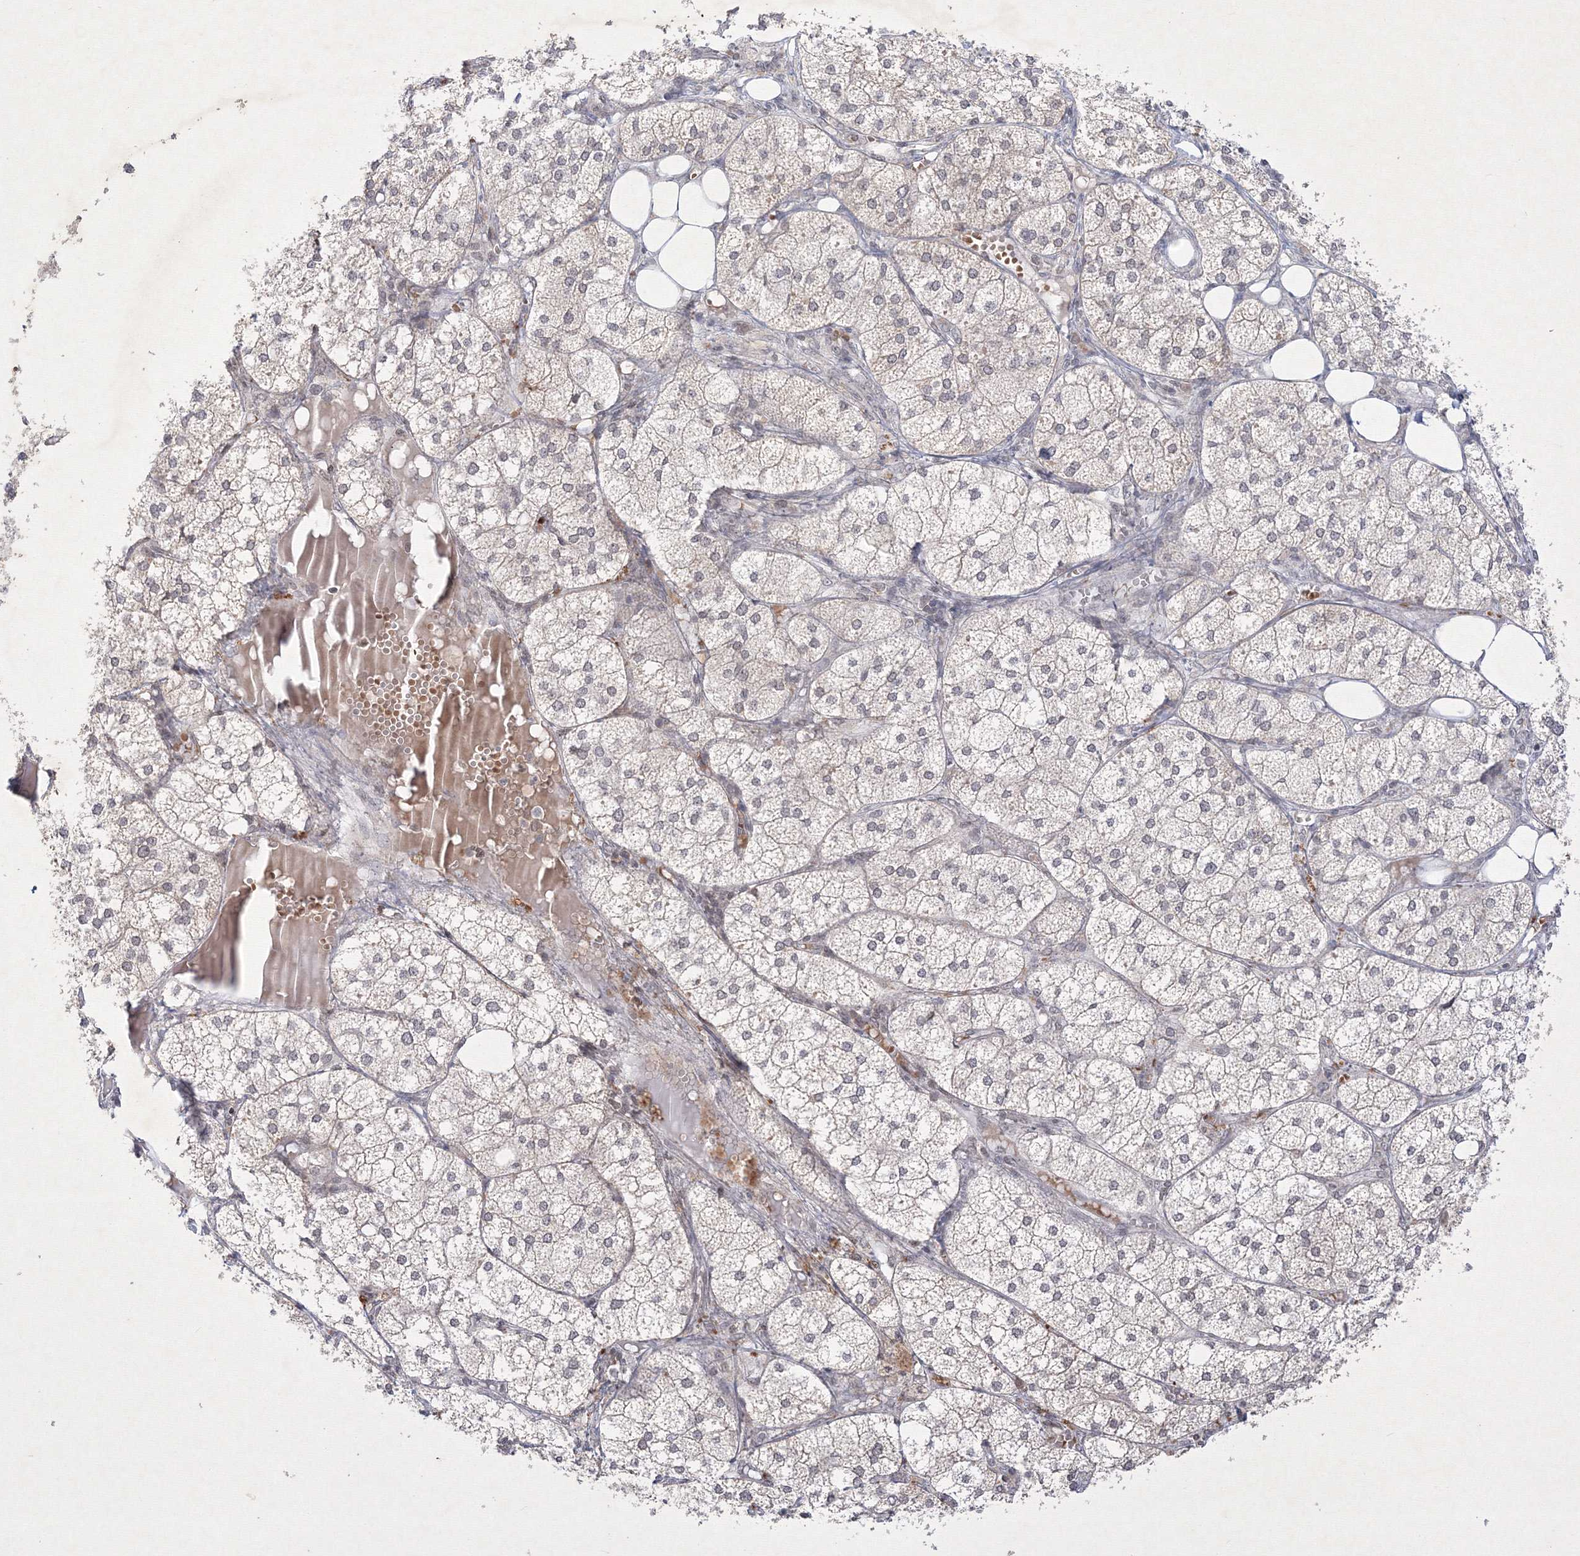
{"staining": {"intensity": "moderate", "quantity": "<25%", "location": "cytoplasmic/membranous,nuclear"}, "tissue": "adrenal gland", "cell_type": "Glandular cells", "image_type": "normal", "snomed": [{"axis": "morphology", "description": "Normal tissue, NOS"}, {"axis": "topography", "description": "Adrenal gland"}], "caption": "This photomicrograph exhibits immunohistochemistry staining of unremarkable human adrenal gland, with low moderate cytoplasmic/membranous,nuclear staining in about <25% of glandular cells.", "gene": "NXPE3", "patient": {"sex": "female", "age": 61}}